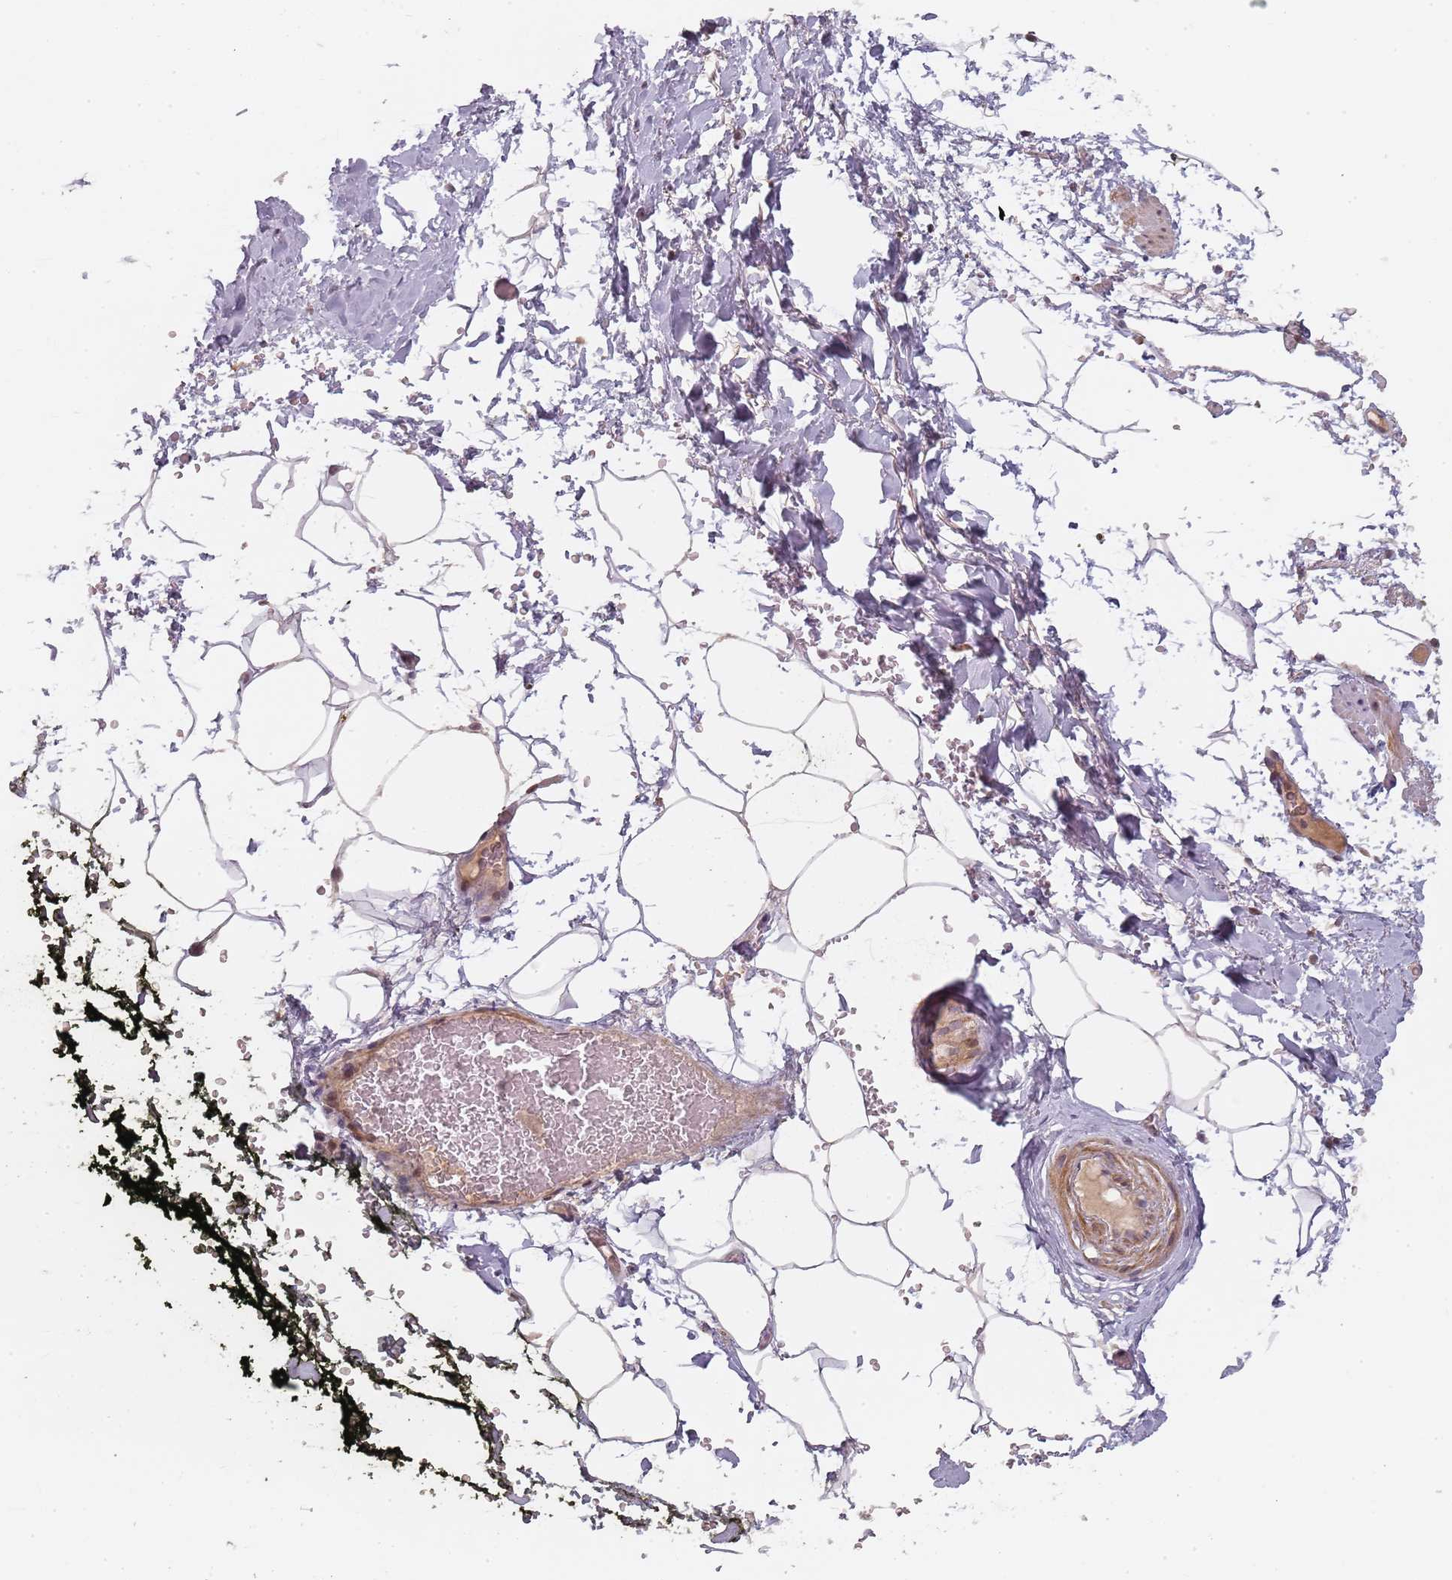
{"staining": {"intensity": "weak", "quantity": "25%-75%", "location": "cytoplasmic/membranous"}, "tissue": "adipose tissue", "cell_type": "Adipocytes", "image_type": "normal", "snomed": [{"axis": "morphology", "description": "Normal tissue, NOS"}, {"axis": "morphology", "description": "Adenocarcinoma, Low grade"}, {"axis": "topography", "description": "Prostate"}, {"axis": "topography", "description": "Peripheral nerve tissue"}], "caption": "Adipocytes display low levels of weak cytoplasmic/membranous positivity in approximately 25%-75% of cells in unremarkable human adipose tissue.", "gene": "RPS6KA2", "patient": {"sex": "male", "age": 63}}